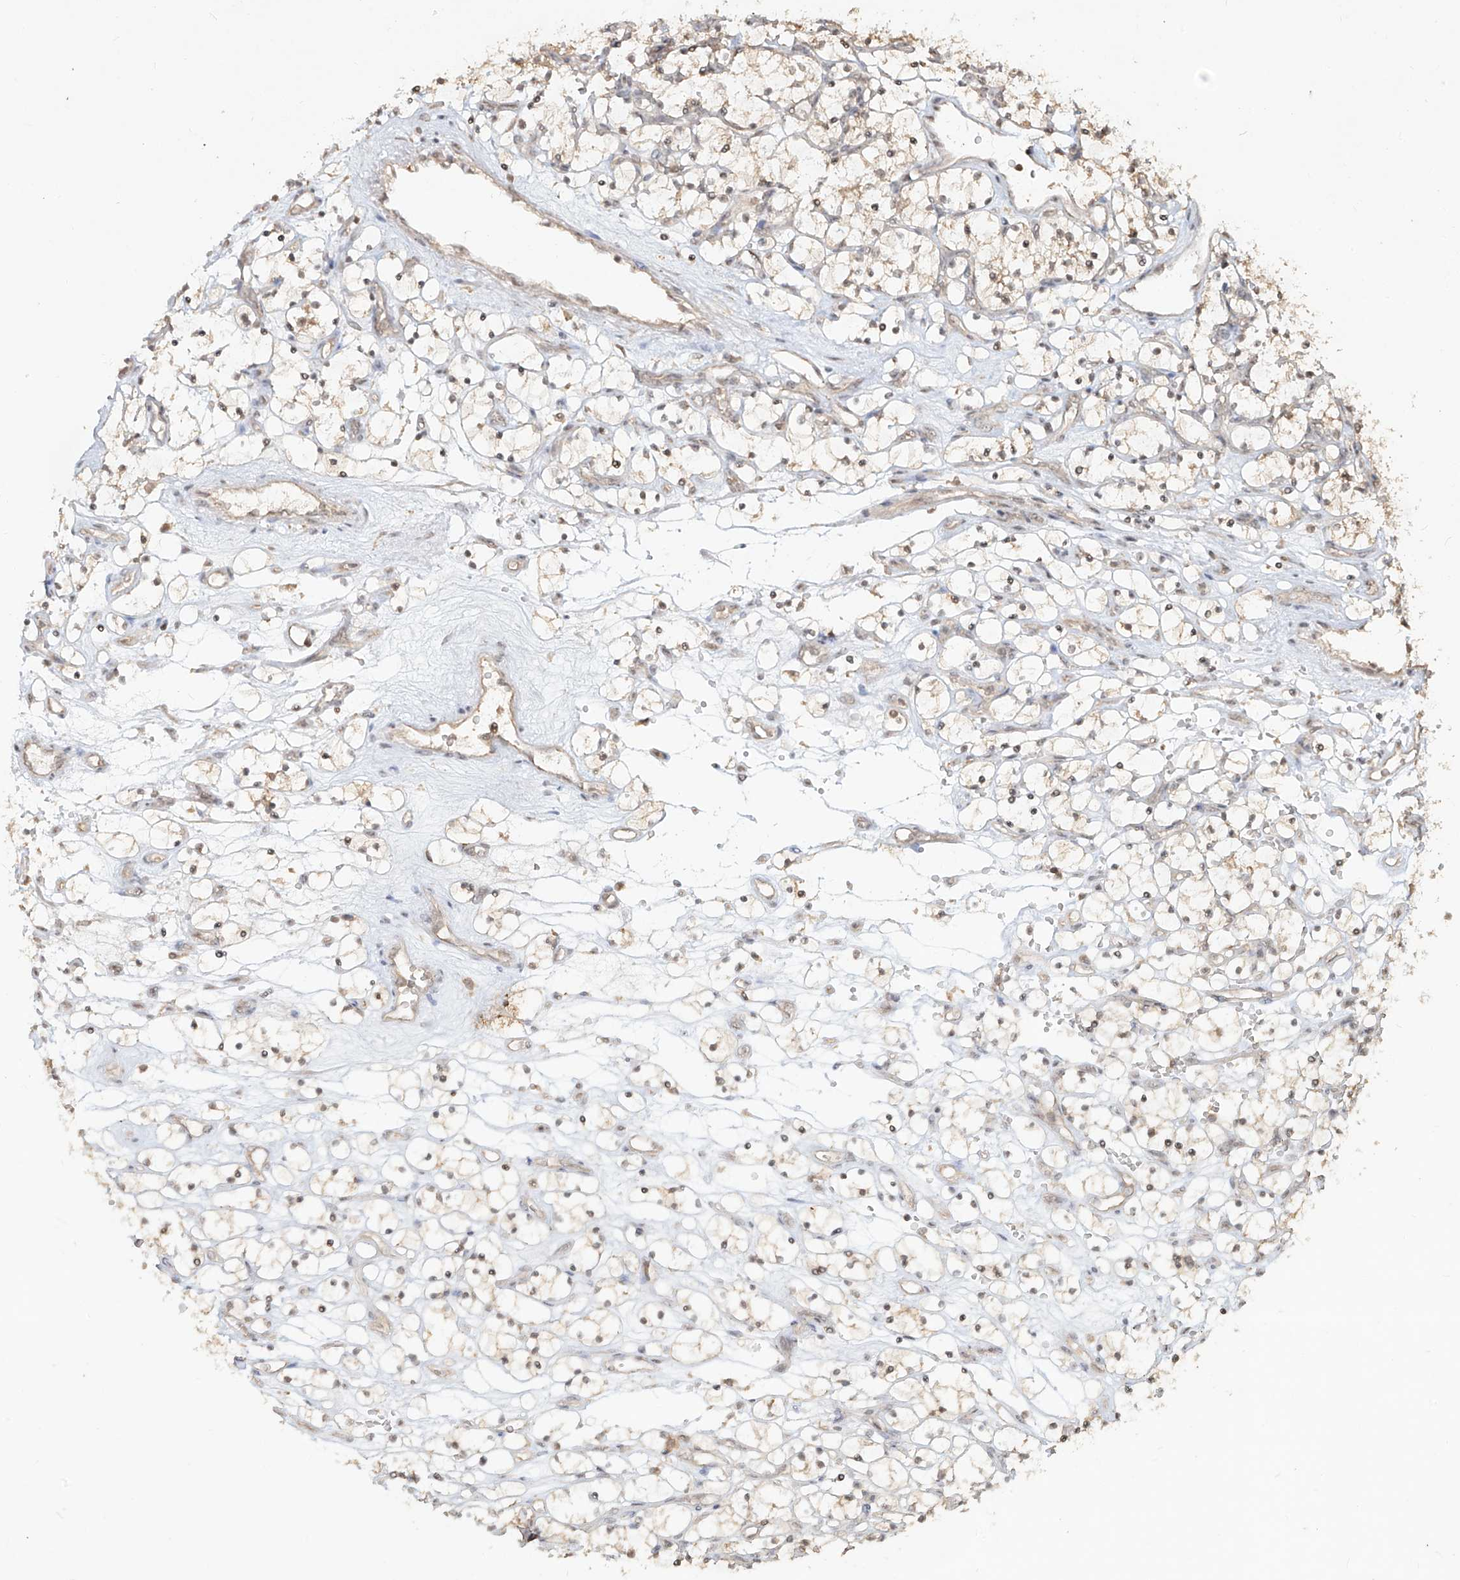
{"staining": {"intensity": "weak", "quantity": ">75%", "location": "cytoplasmic/membranous,nuclear"}, "tissue": "renal cancer", "cell_type": "Tumor cells", "image_type": "cancer", "snomed": [{"axis": "morphology", "description": "Adenocarcinoma, NOS"}, {"axis": "topography", "description": "Kidney"}], "caption": "Weak cytoplasmic/membranous and nuclear expression for a protein is present in about >75% of tumor cells of renal adenocarcinoma using immunohistochemistry.", "gene": "UBE2K", "patient": {"sex": "female", "age": 69}}